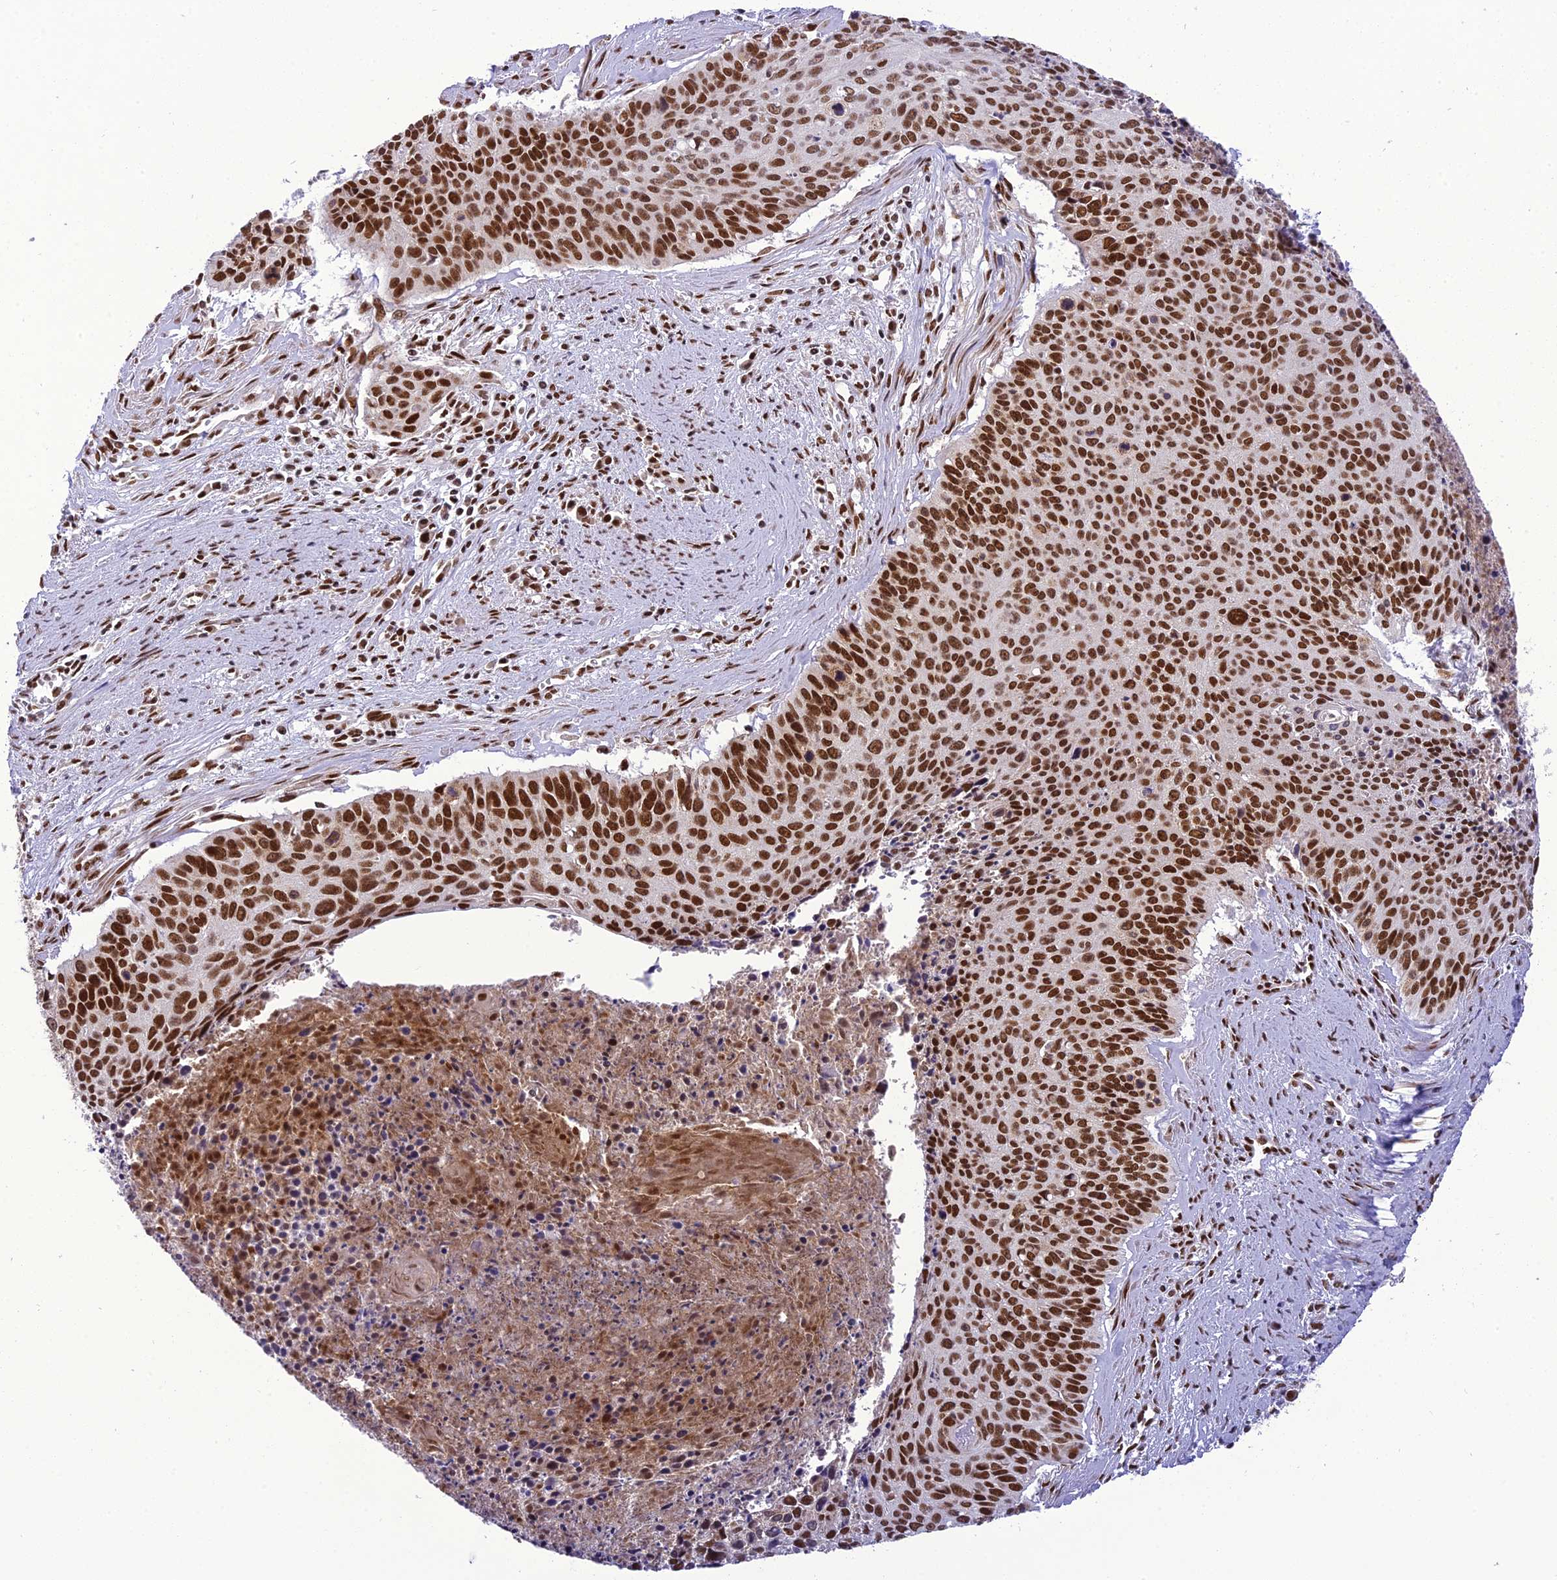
{"staining": {"intensity": "strong", "quantity": ">75%", "location": "nuclear"}, "tissue": "cervical cancer", "cell_type": "Tumor cells", "image_type": "cancer", "snomed": [{"axis": "morphology", "description": "Squamous cell carcinoma, NOS"}, {"axis": "topography", "description": "Cervix"}], "caption": "The image reveals a brown stain indicating the presence of a protein in the nuclear of tumor cells in squamous cell carcinoma (cervical).", "gene": "DDX1", "patient": {"sex": "female", "age": 55}}